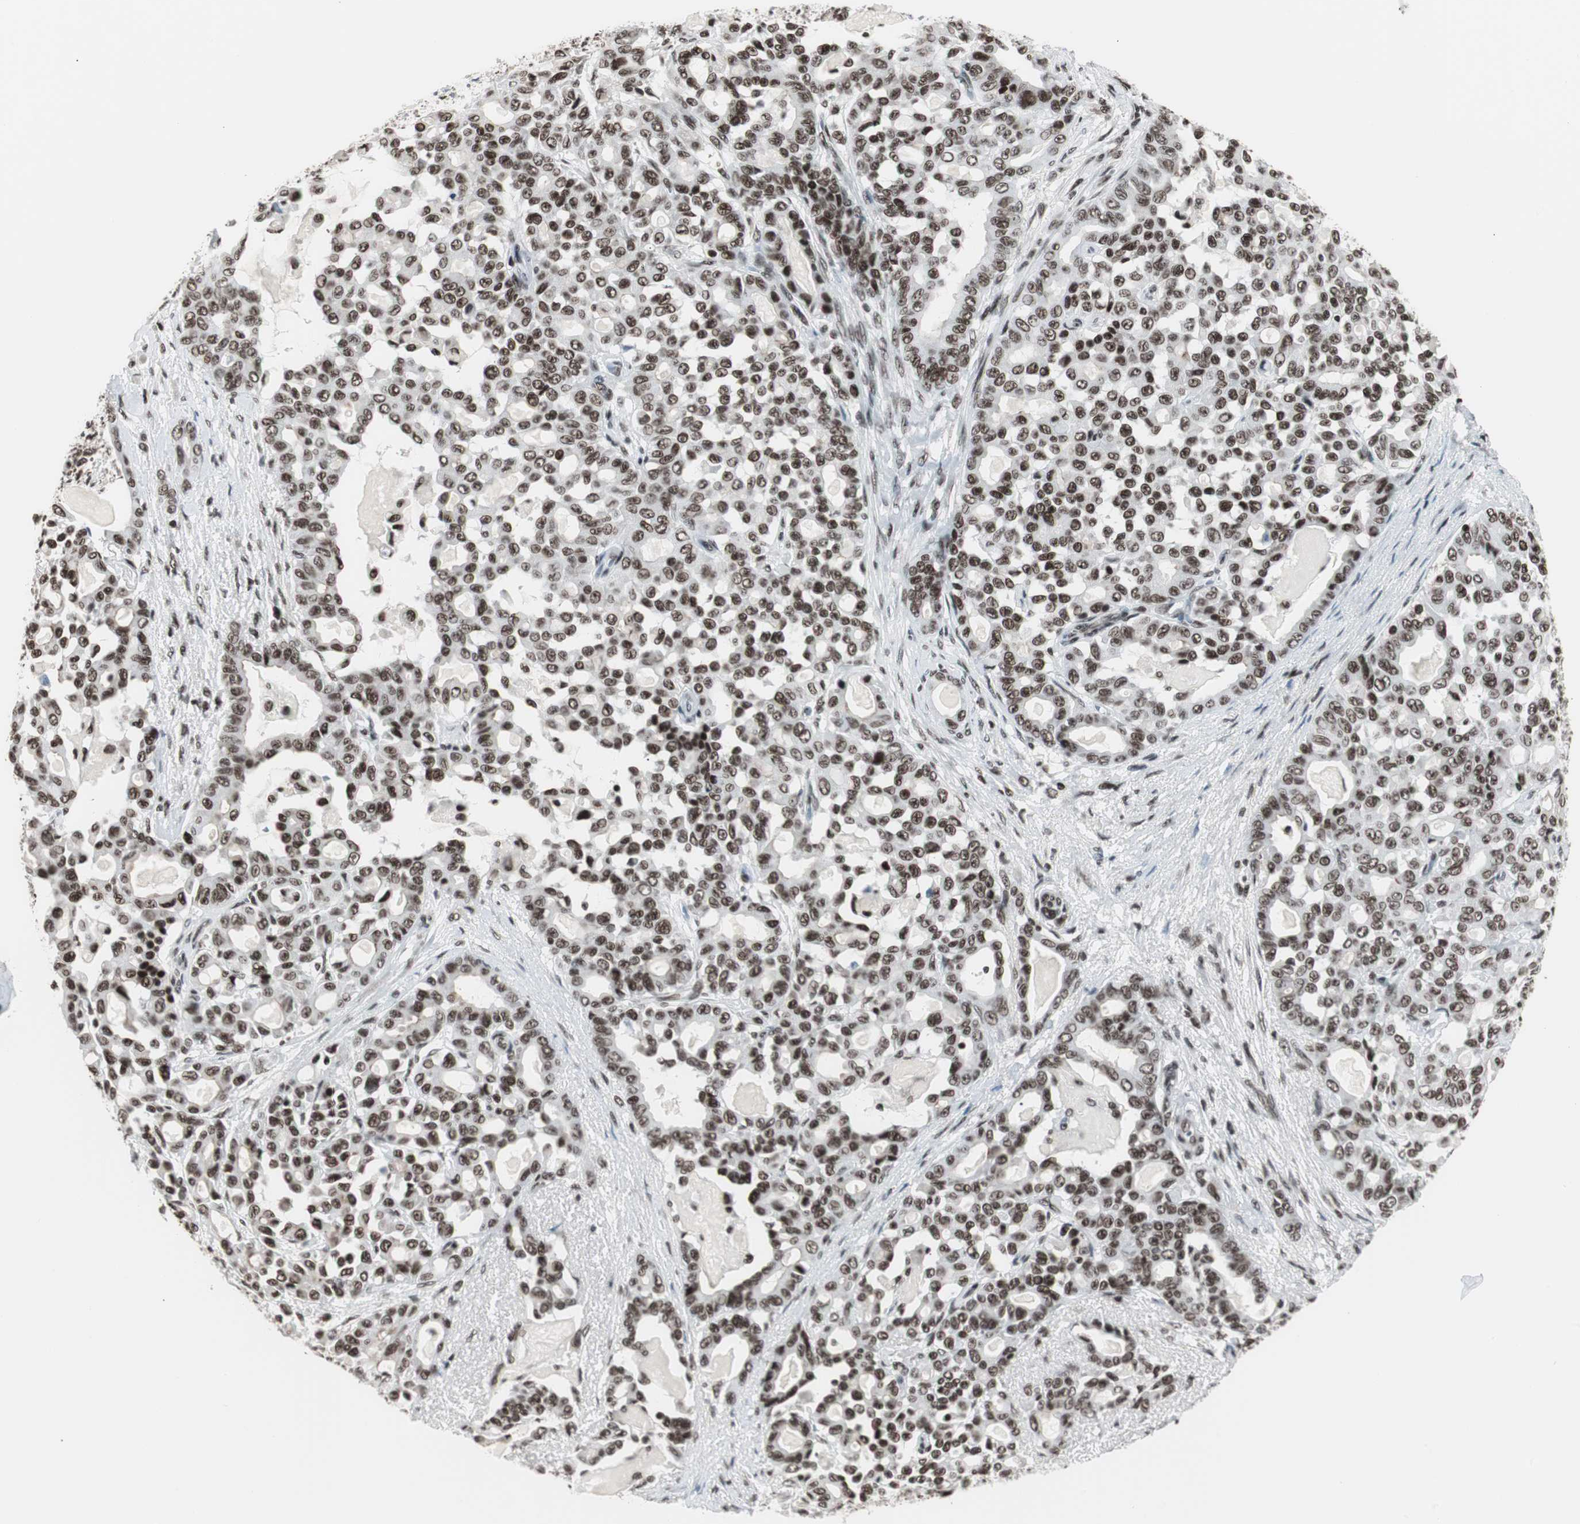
{"staining": {"intensity": "moderate", "quantity": ">75%", "location": "nuclear"}, "tissue": "pancreatic cancer", "cell_type": "Tumor cells", "image_type": "cancer", "snomed": [{"axis": "morphology", "description": "Adenocarcinoma, NOS"}, {"axis": "topography", "description": "Pancreas"}], "caption": "A brown stain labels moderate nuclear staining of a protein in human pancreatic adenocarcinoma tumor cells. (brown staining indicates protein expression, while blue staining denotes nuclei).", "gene": "XRCC1", "patient": {"sex": "male", "age": 63}}